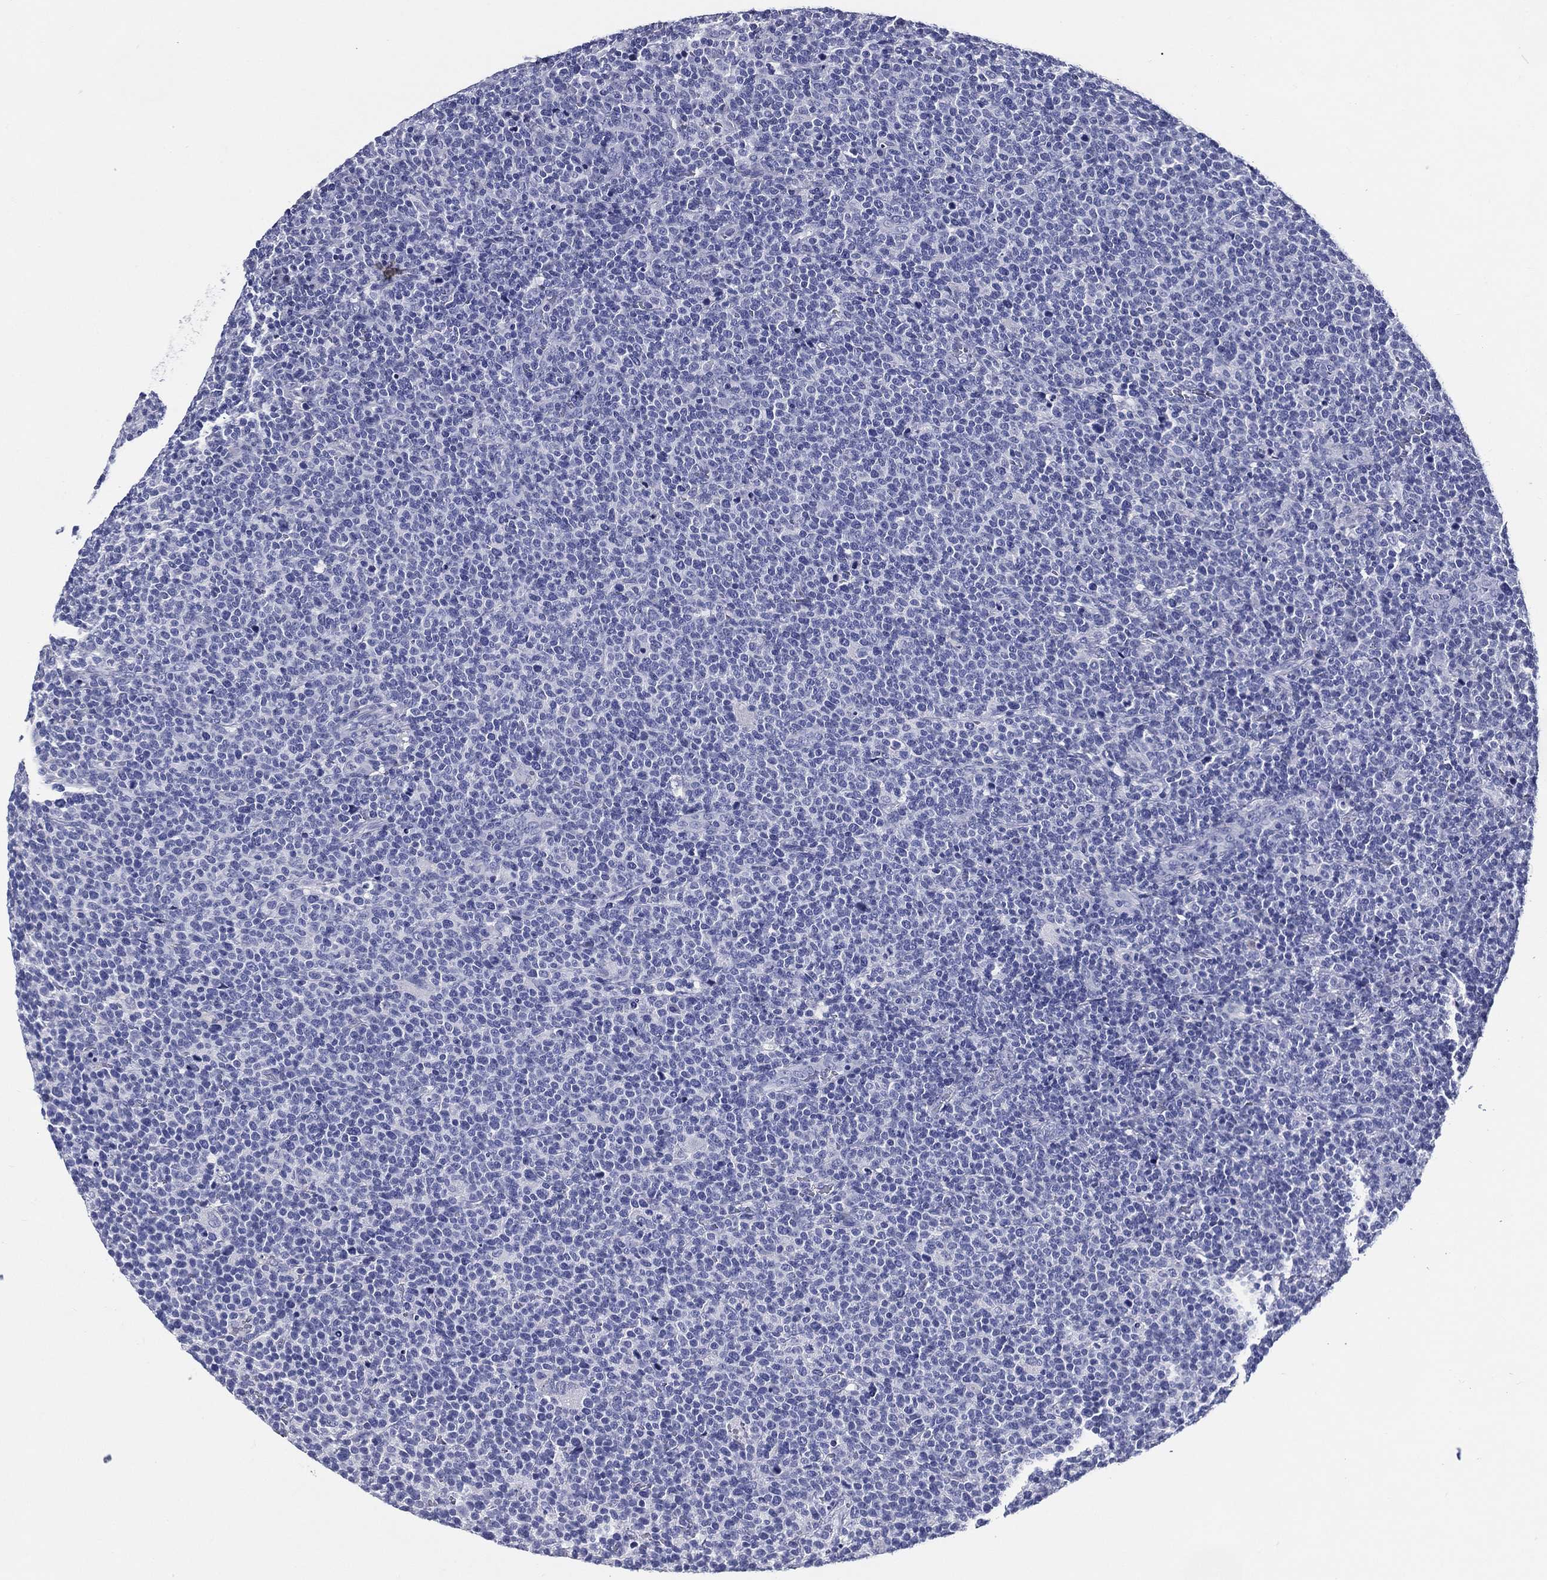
{"staining": {"intensity": "negative", "quantity": "none", "location": "none"}, "tissue": "lymphoma", "cell_type": "Tumor cells", "image_type": "cancer", "snomed": [{"axis": "morphology", "description": "Malignant lymphoma, non-Hodgkin's type, High grade"}, {"axis": "topography", "description": "Lymph node"}], "caption": "This is an immunohistochemistry image of human lymphoma. There is no staining in tumor cells.", "gene": "ACE2", "patient": {"sex": "male", "age": 61}}